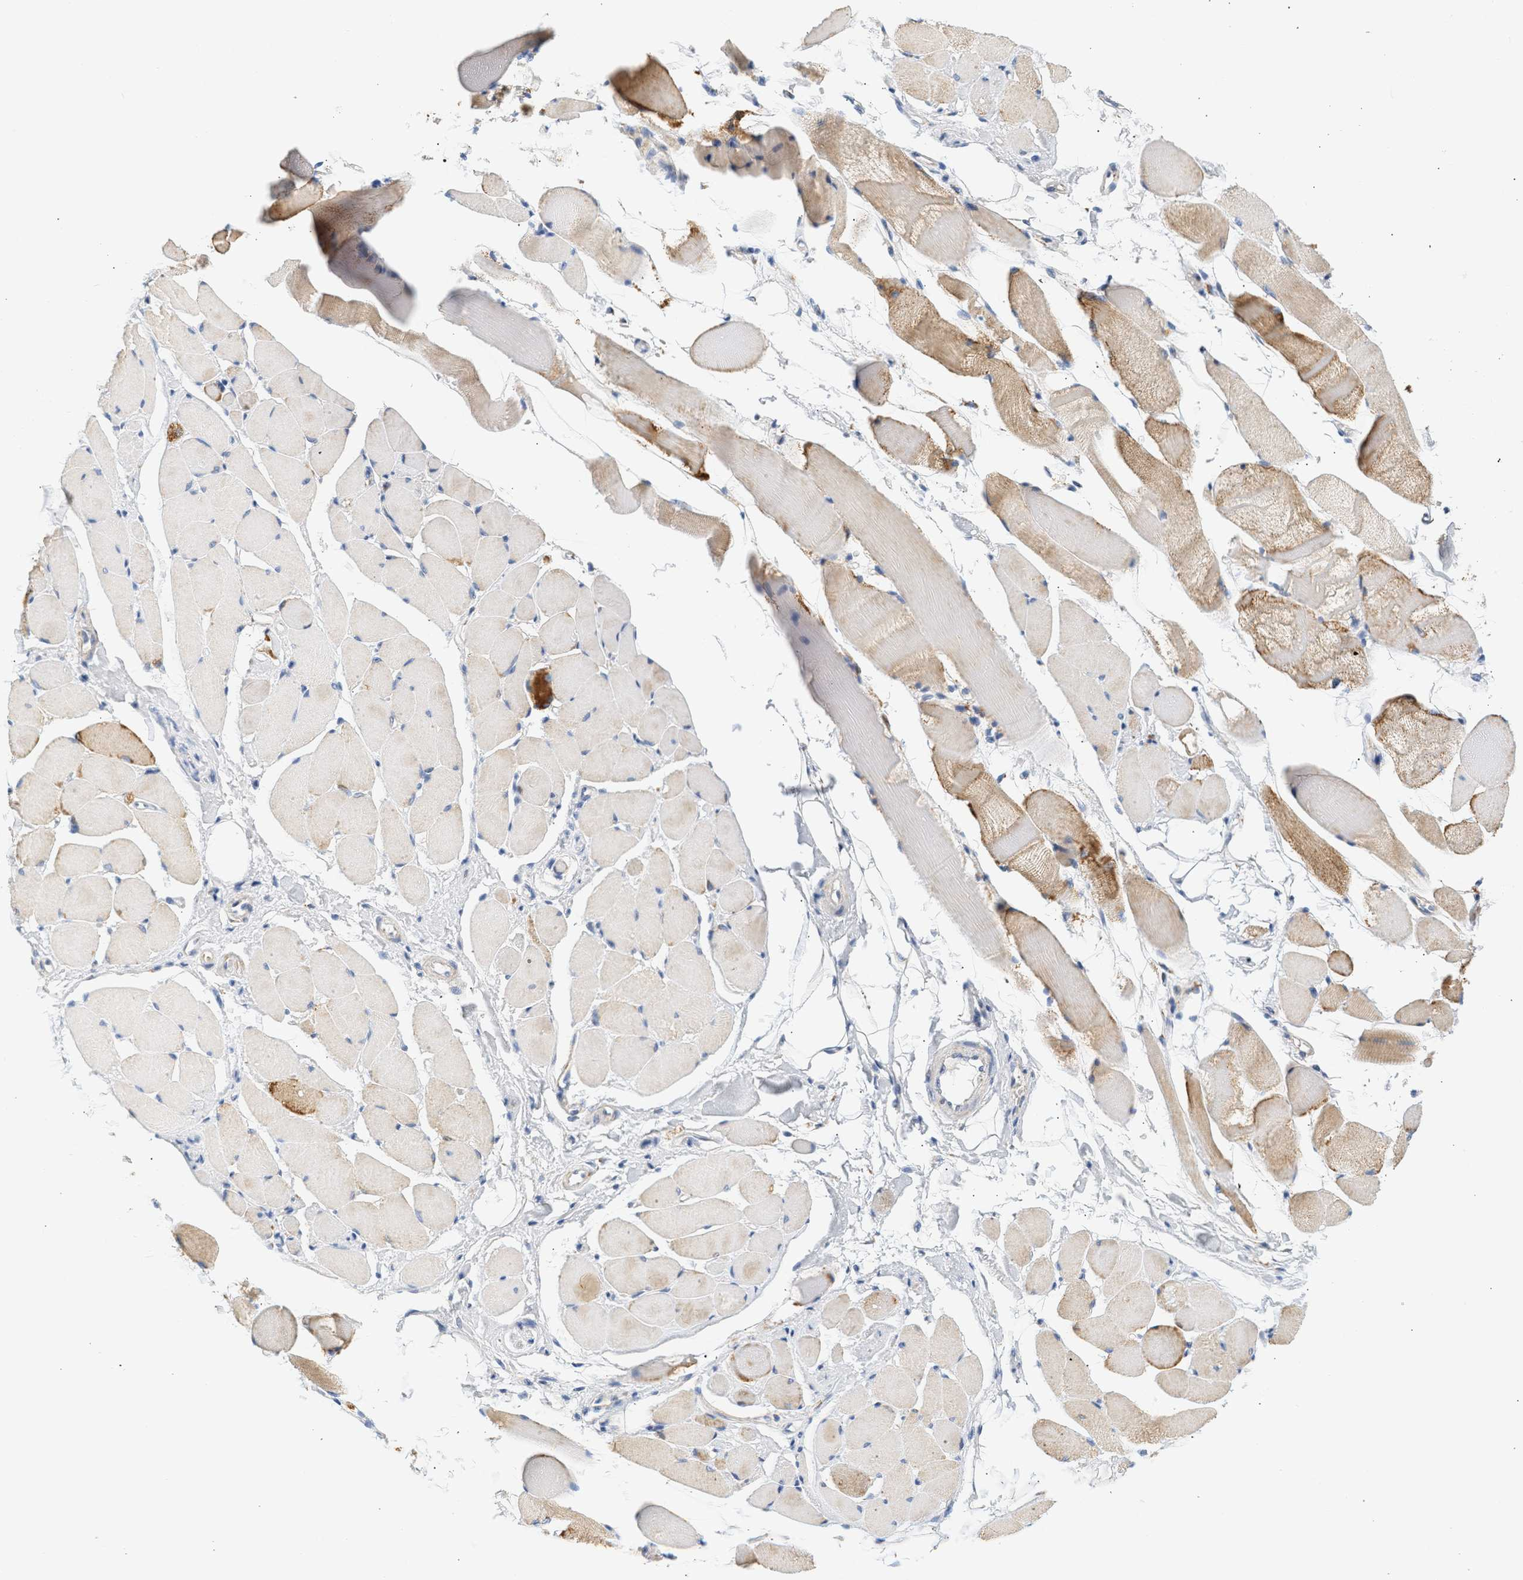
{"staining": {"intensity": "moderate", "quantity": "<25%", "location": "cytoplasmic/membranous"}, "tissue": "skeletal muscle", "cell_type": "Myocytes", "image_type": "normal", "snomed": [{"axis": "morphology", "description": "Normal tissue, NOS"}, {"axis": "topography", "description": "Skeletal muscle"}, {"axis": "topography", "description": "Peripheral nerve tissue"}], "caption": "Immunohistochemical staining of benign skeletal muscle shows low levels of moderate cytoplasmic/membranous expression in approximately <25% of myocytes. Immunohistochemistry (ihc) stains the protein in brown and the nuclei are stained blue.", "gene": "GRPEL2", "patient": {"sex": "female", "age": 84}}